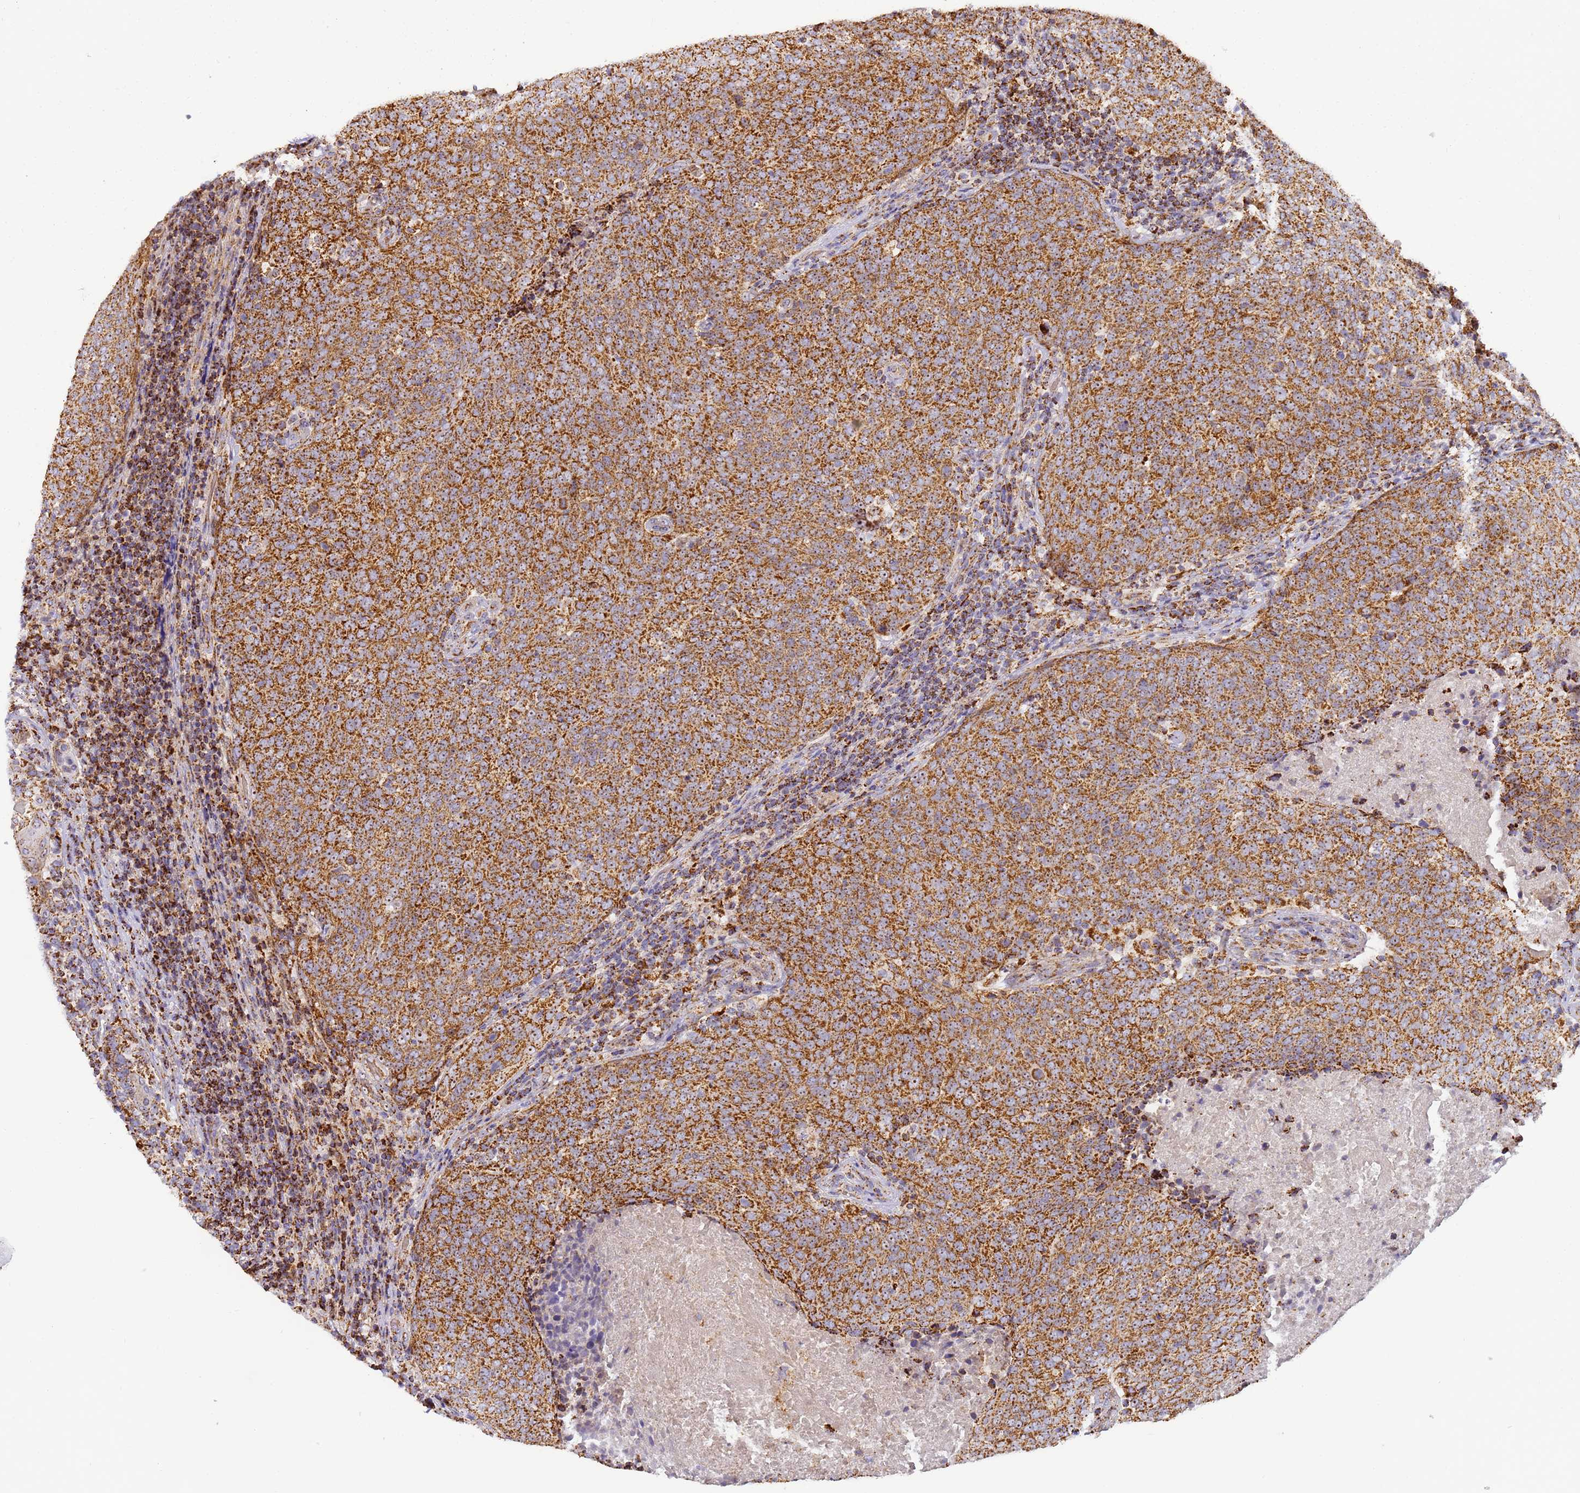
{"staining": {"intensity": "strong", "quantity": ">75%", "location": "cytoplasmic/membranous"}, "tissue": "head and neck cancer", "cell_type": "Tumor cells", "image_type": "cancer", "snomed": [{"axis": "morphology", "description": "Squamous cell carcinoma, NOS"}, {"axis": "morphology", "description": "Squamous cell carcinoma, metastatic, NOS"}, {"axis": "topography", "description": "Lymph node"}, {"axis": "topography", "description": "Head-Neck"}], "caption": "Head and neck metastatic squamous cell carcinoma stained with immunohistochemistry exhibits strong cytoplasmic/membranous positivity in approximately >75% of tumor cells.", "gene": "FRG2C", "patient": {"sex": "male", "age": 62}}